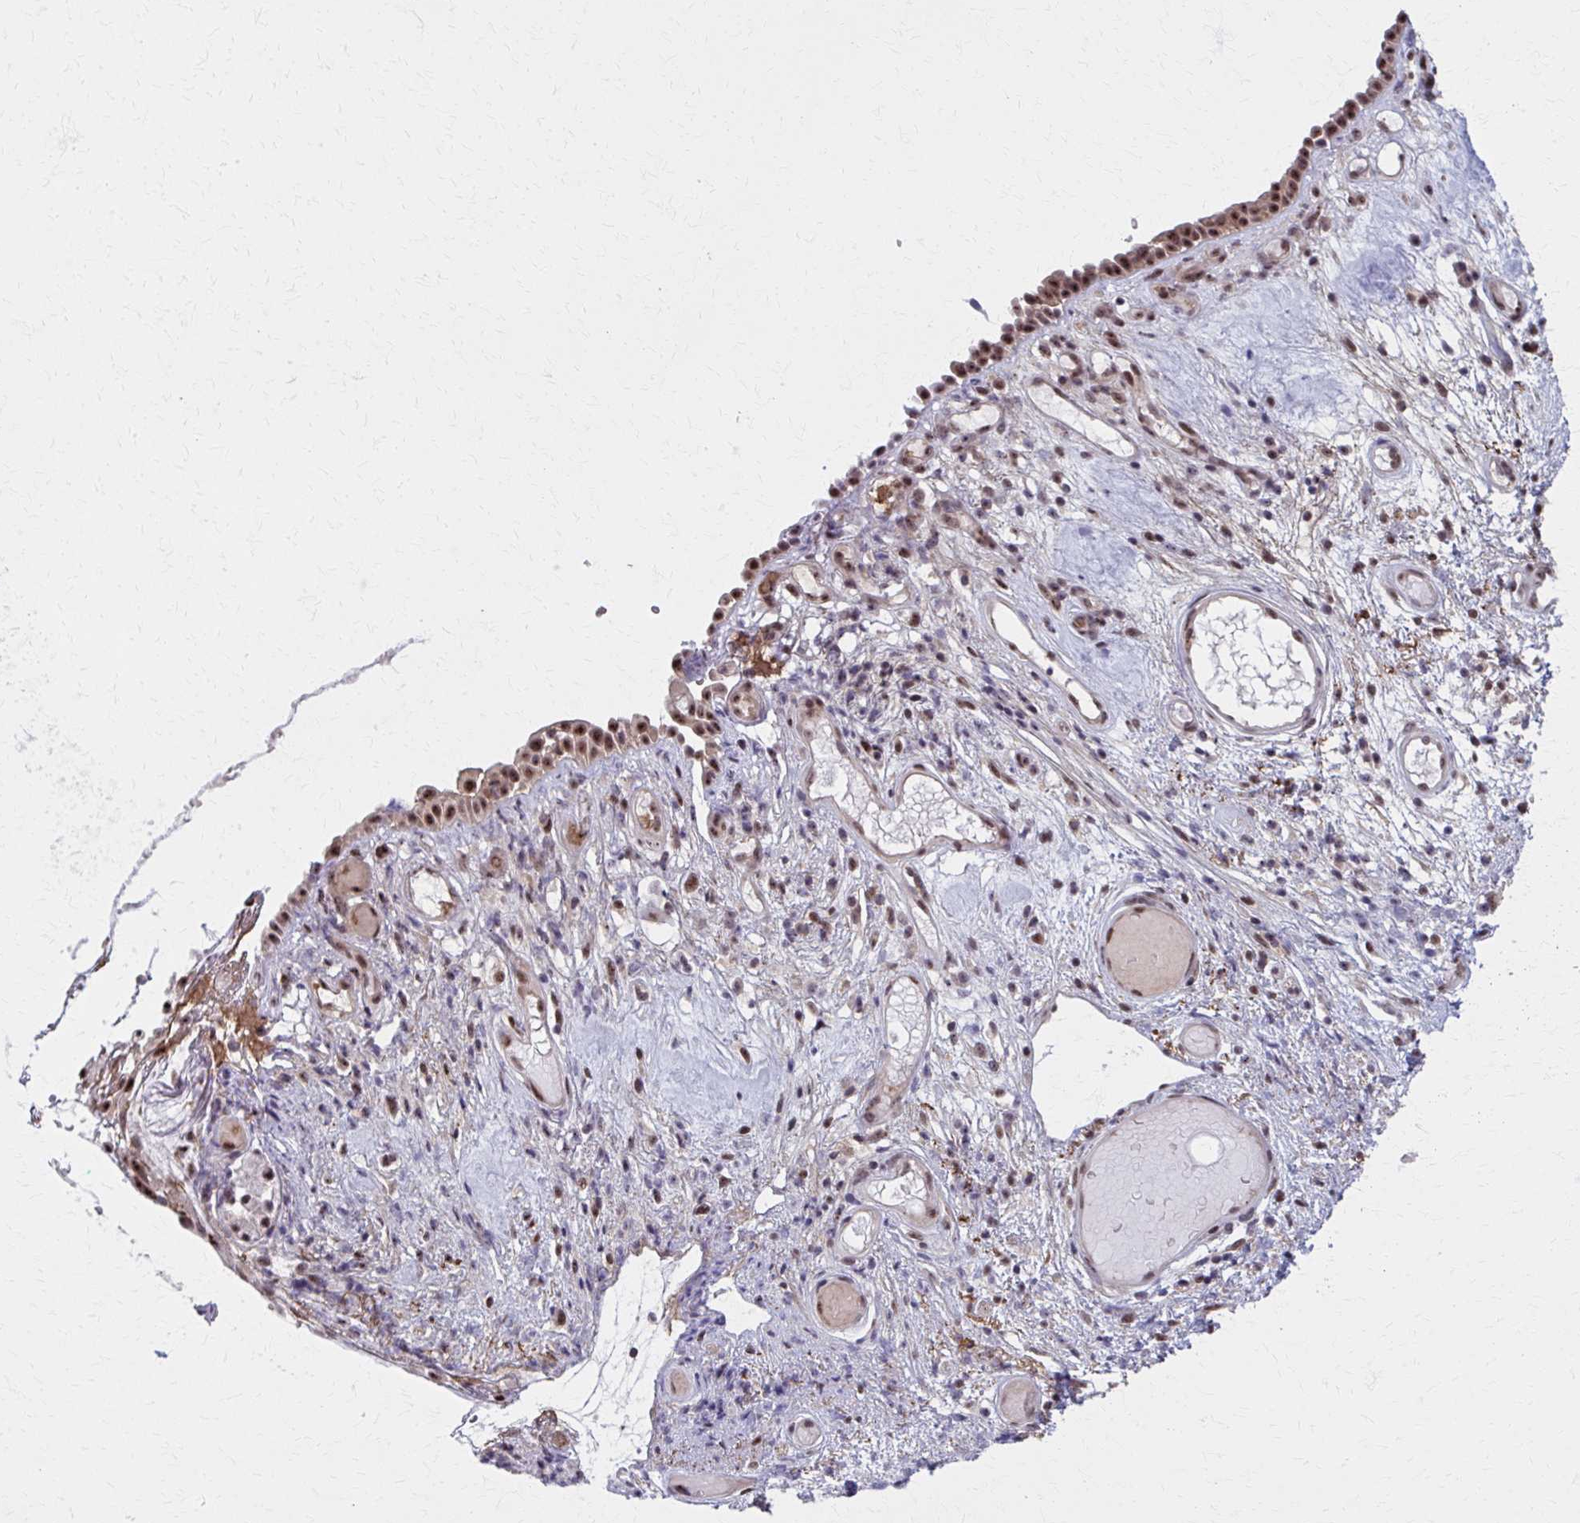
{"staining": {"intensity": "moderate", "quantity": ">75%", "location": "nuclear"}, "tissue": "nasopharynx", "cell_type": "Respiratory epithelial cells", "image_type": "normal", "snomed": [{"axis": "morphology", "description": "Normal tissue, NOS"}, {"axis": "morphology", "description": "Inflammation, NOS"}, {"axis": "topography", "description": "Nasopharynx"}], "caption": "A histopathology image of human nasopharynx stained for a protein reveals moderate nuclear brown staining in respiratory epithelial cells.", "gene": "SETBP1", "patient": {"sex": "male", "age": 54}}